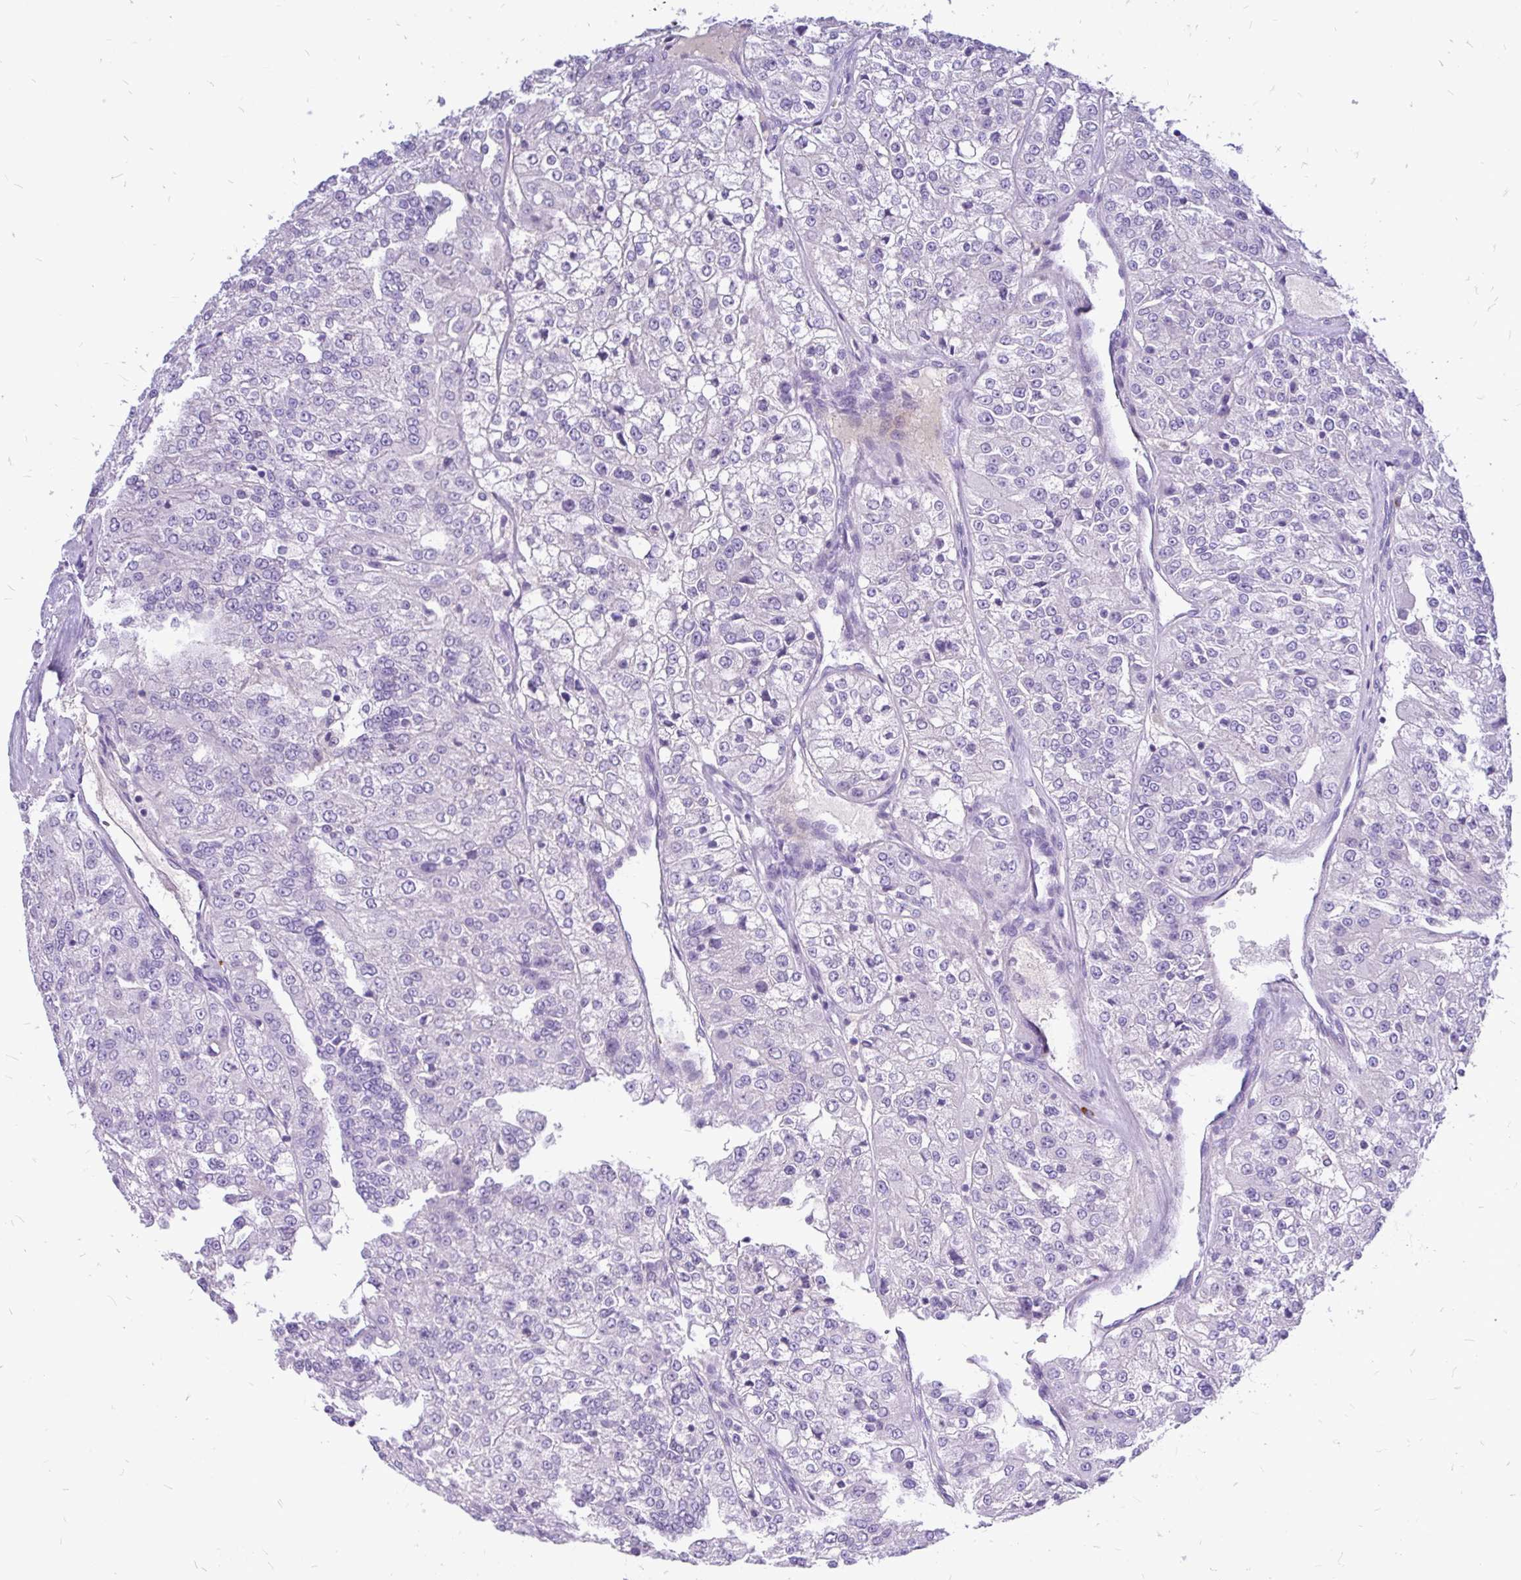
{"staining": {"intensity": "negative", "quantity": "none", "location": "none"}, "tissue": "renal cancer", "cell_type": "Tumor cells", "image_type": "cancer", "snomed": [{"axis": "morphology", "description": "Adenocarcinoma, NOS"}, {"axis": "topography", "description": "Kidney"}], "caption": "Immunohistochemistry micrograph of renal cancer stained for a protein (brown), which displays no positivity in tumor cells. Brightfield microscopy of immunohistochemistry stained with DAB (brown) and hematoxylin (blue), captured at high magnification.", "gene": "MAP1LC3A", "patient": {"sex": "female", "age": 63}}